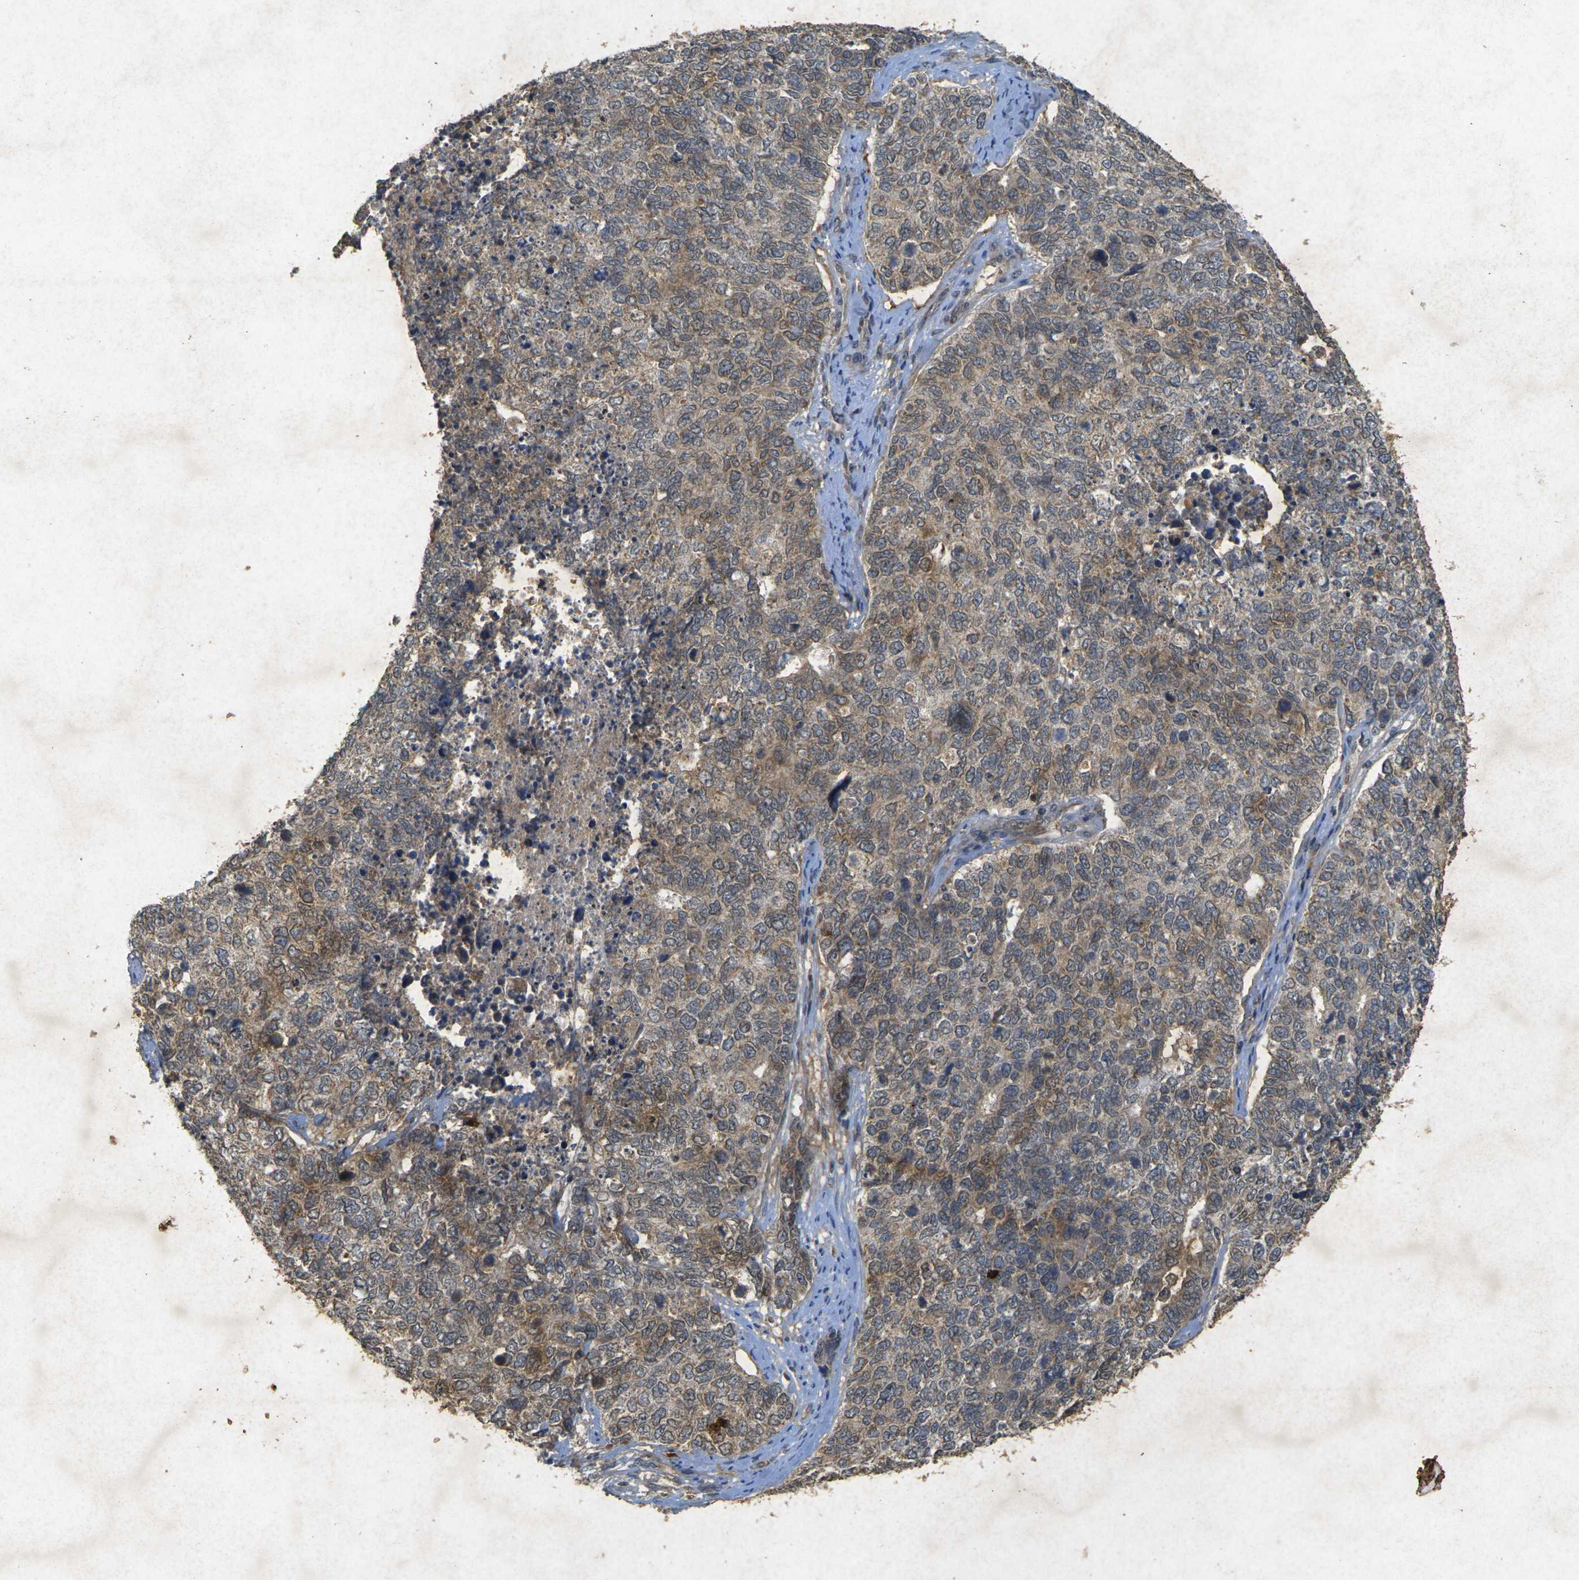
{"staining": {"intensity": "weak", "quantity": ">75%", "location": "cytoplasmic/membranous"}, "tissue": "cervical cancer", "cell_type": "Tumor cells", "image_type": "cancer", "snomed": [{"axis": "morphology", "description": "Squamous cell carcinoma, NOS"}, {"axis": "topography", "description": "Cervix"}], "caption": "Human squamous cell carcinoma (cervical) stained for a protein (brown) shows weak cytoplasmic/membranous positive expression in approximately >75% of tumor cells.", "gene": "ERN1", "patient": {"sex": "female", "age": 63}}